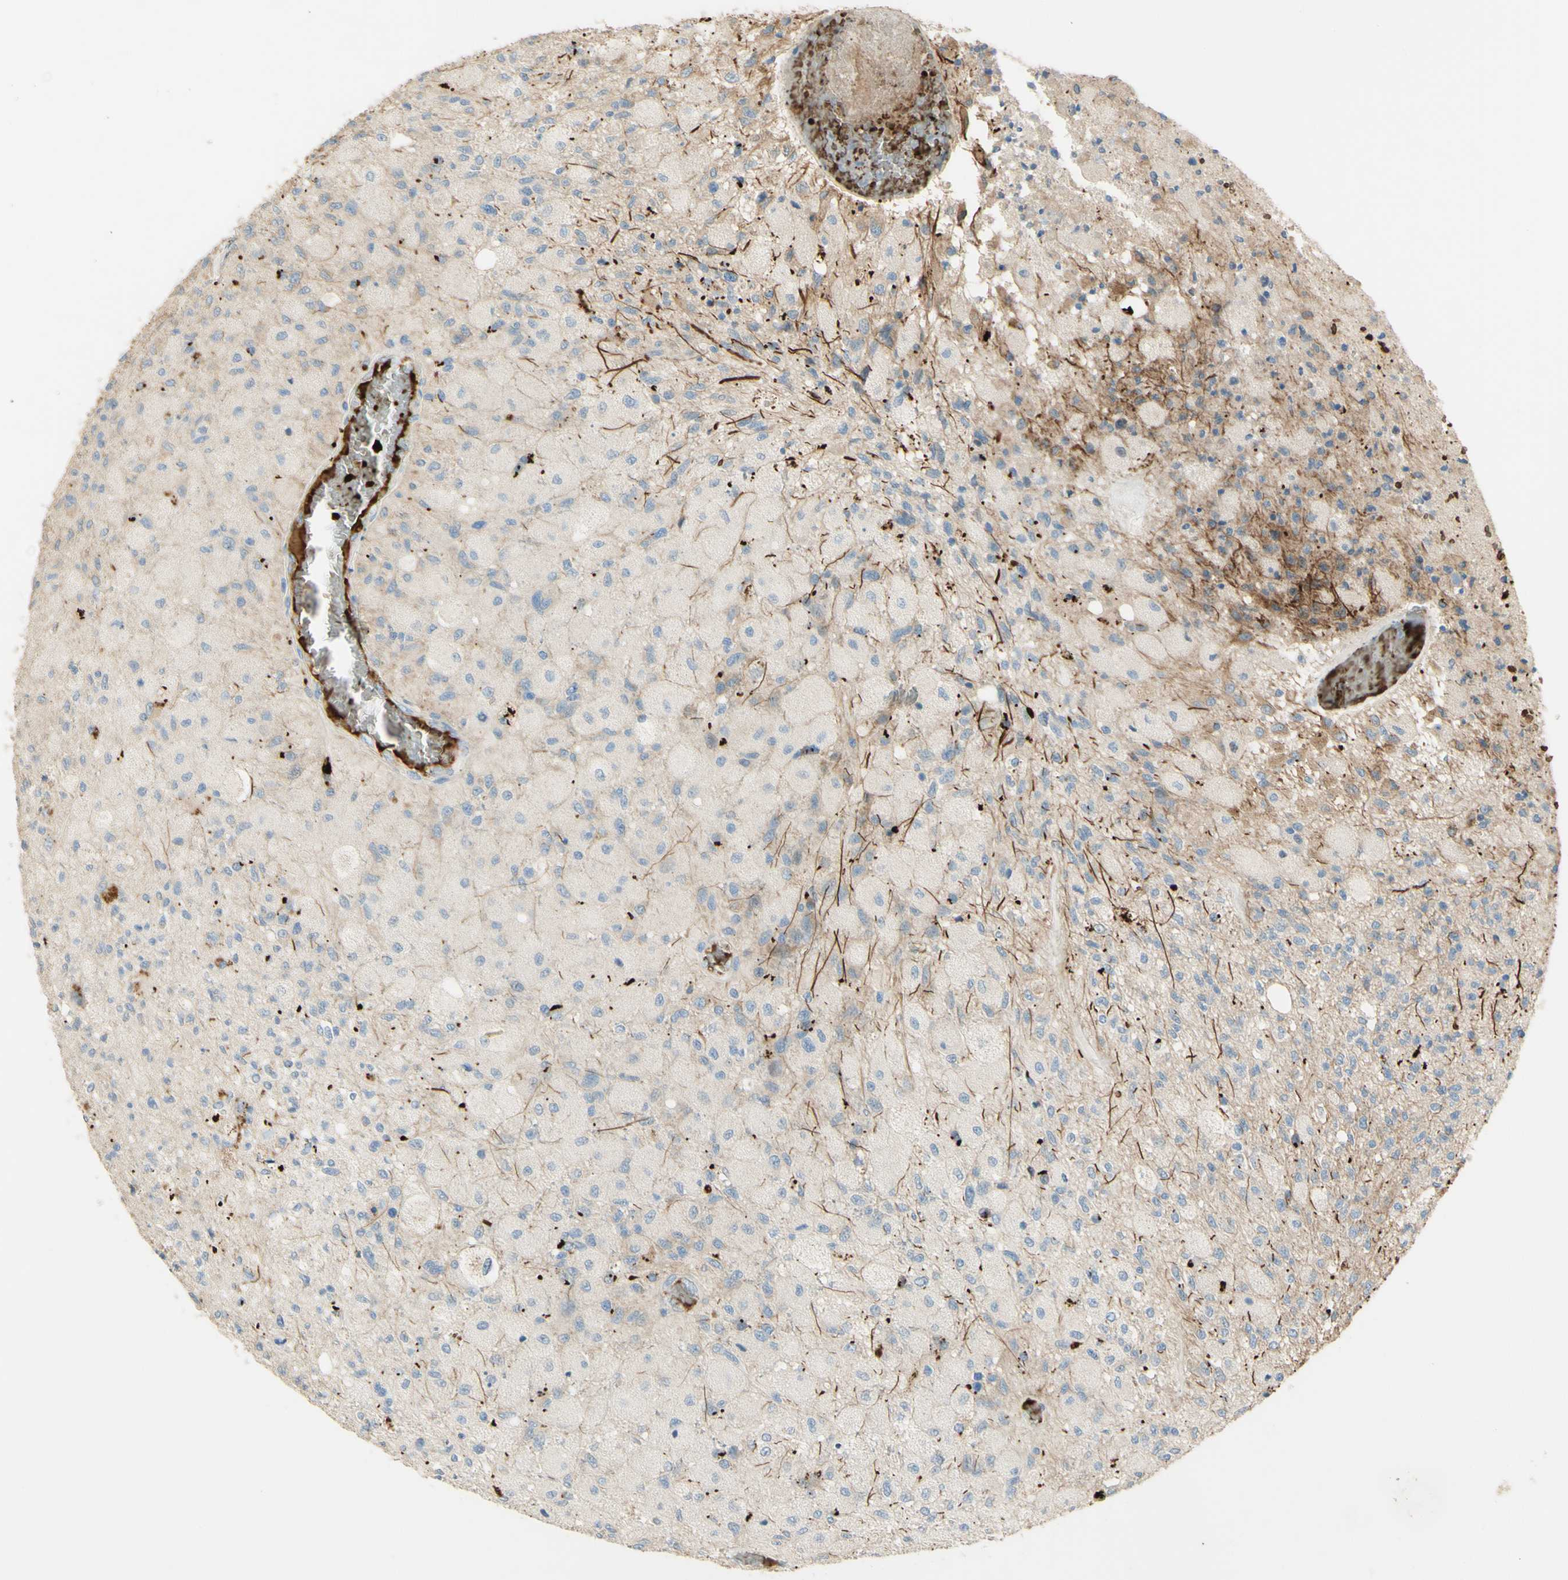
{"staining": {"intensity": "weak", "quantity": "<25%", "location": "cytoplasmic/membranous"}, "tissue": "glioma", "cell_type": "Tumor cells", "image_type": "cancer", "snomed": [{"axis": "morphology", "description": "Normal tissue, NOS"}, {"axis": "morphology", "description": "Glioma, malignant, High grade"}, {"axis": "topography", "description": "Cerebral cortex"}], "caption": "IHC photomicrograph of neoplastic tissue: human glioma stained with DAB (3,3'-diaminobenzidine) shows no significant protein staining in tumor cells.", "gene": "GAN", "patient": {"sex": "male", "age": 77}}